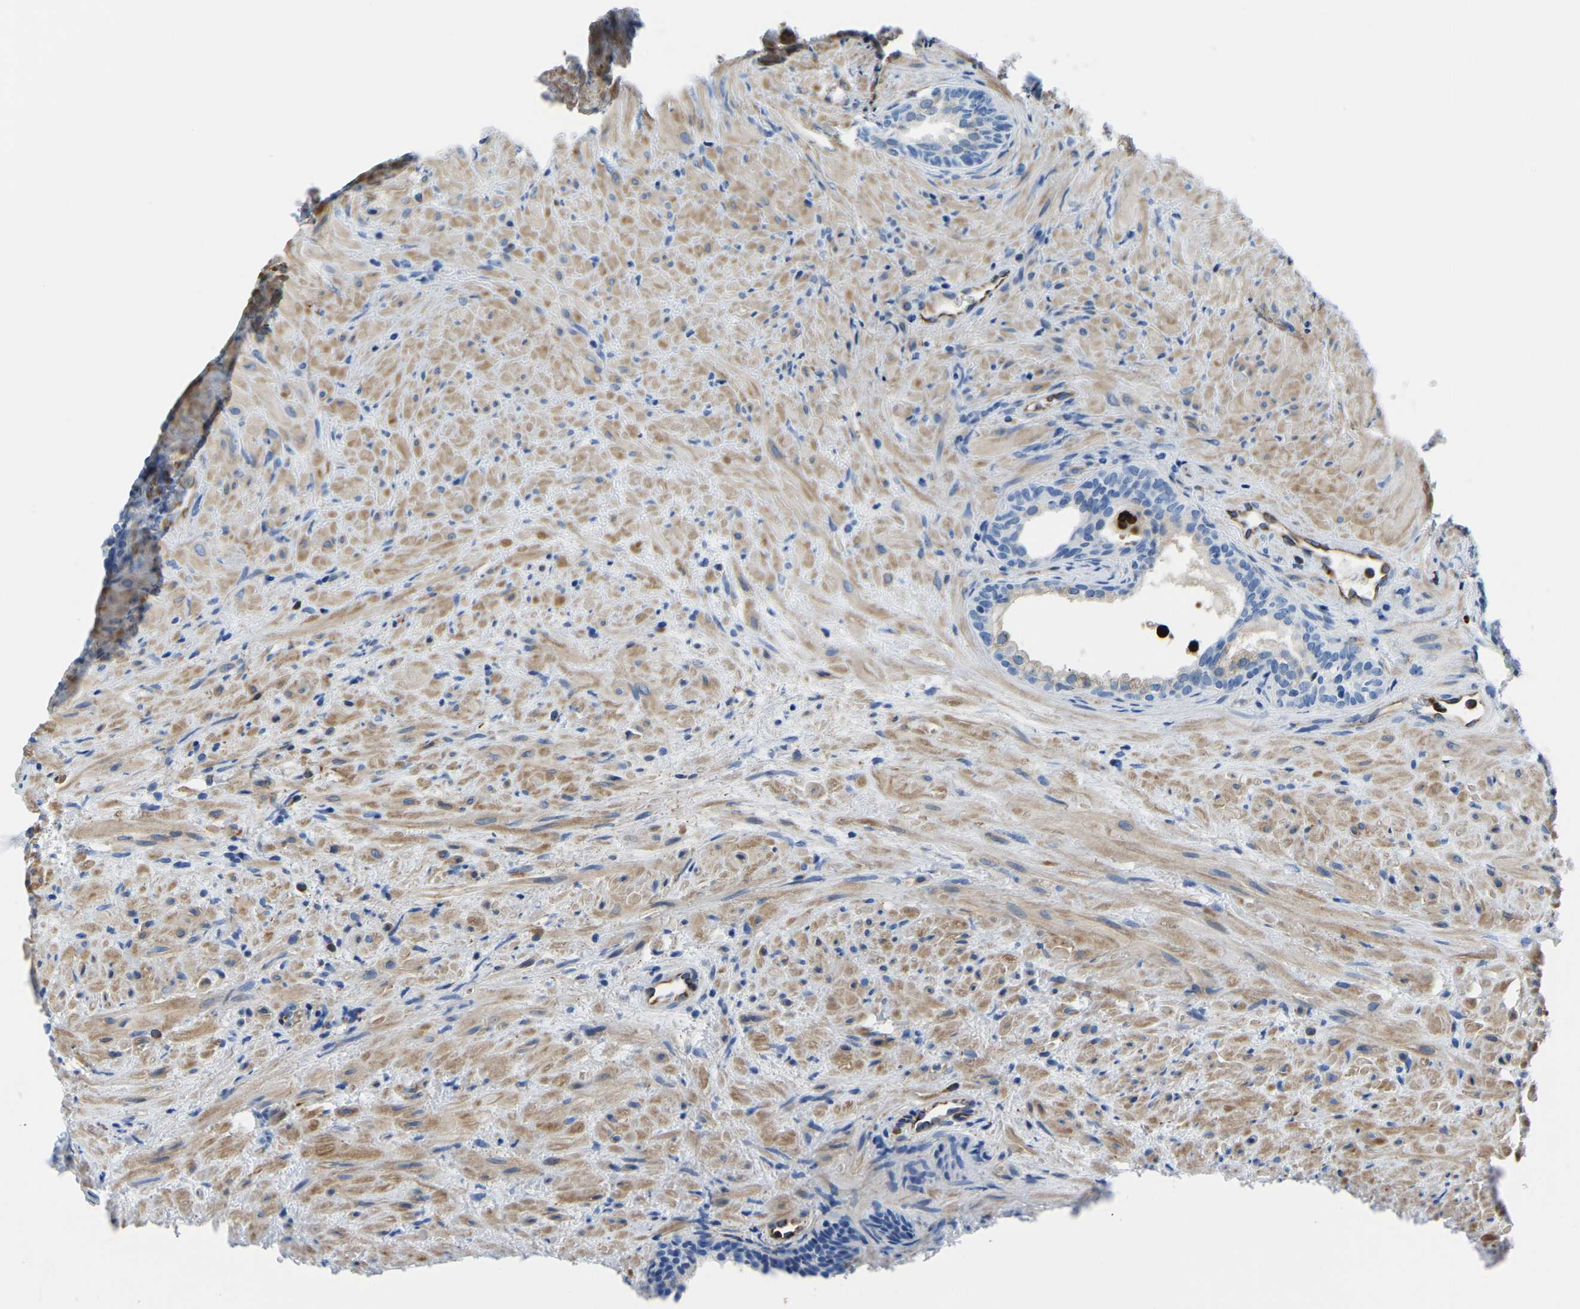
{"staining": {"intensity": "negative", "quantity": "none", "location": "none"}, "tissue": "prostate", "cell_type": "Glandular cells", "image_type": "normal", "snomed": [{"axis": "morphology", "description": "Normal tissue, NOS"}, {"axis": "topography", "description": "Prostate"}], "caption": "IHC of normal human prostate shows no positivity in glandular cells. The staining is performed using DAB (3,3'-diaminobenzidine) brown chromogen with nuclei counter-stained in using hematoxylin.", "gene": "MS4A3", "patient": {"sex": "male", "age": 76}}